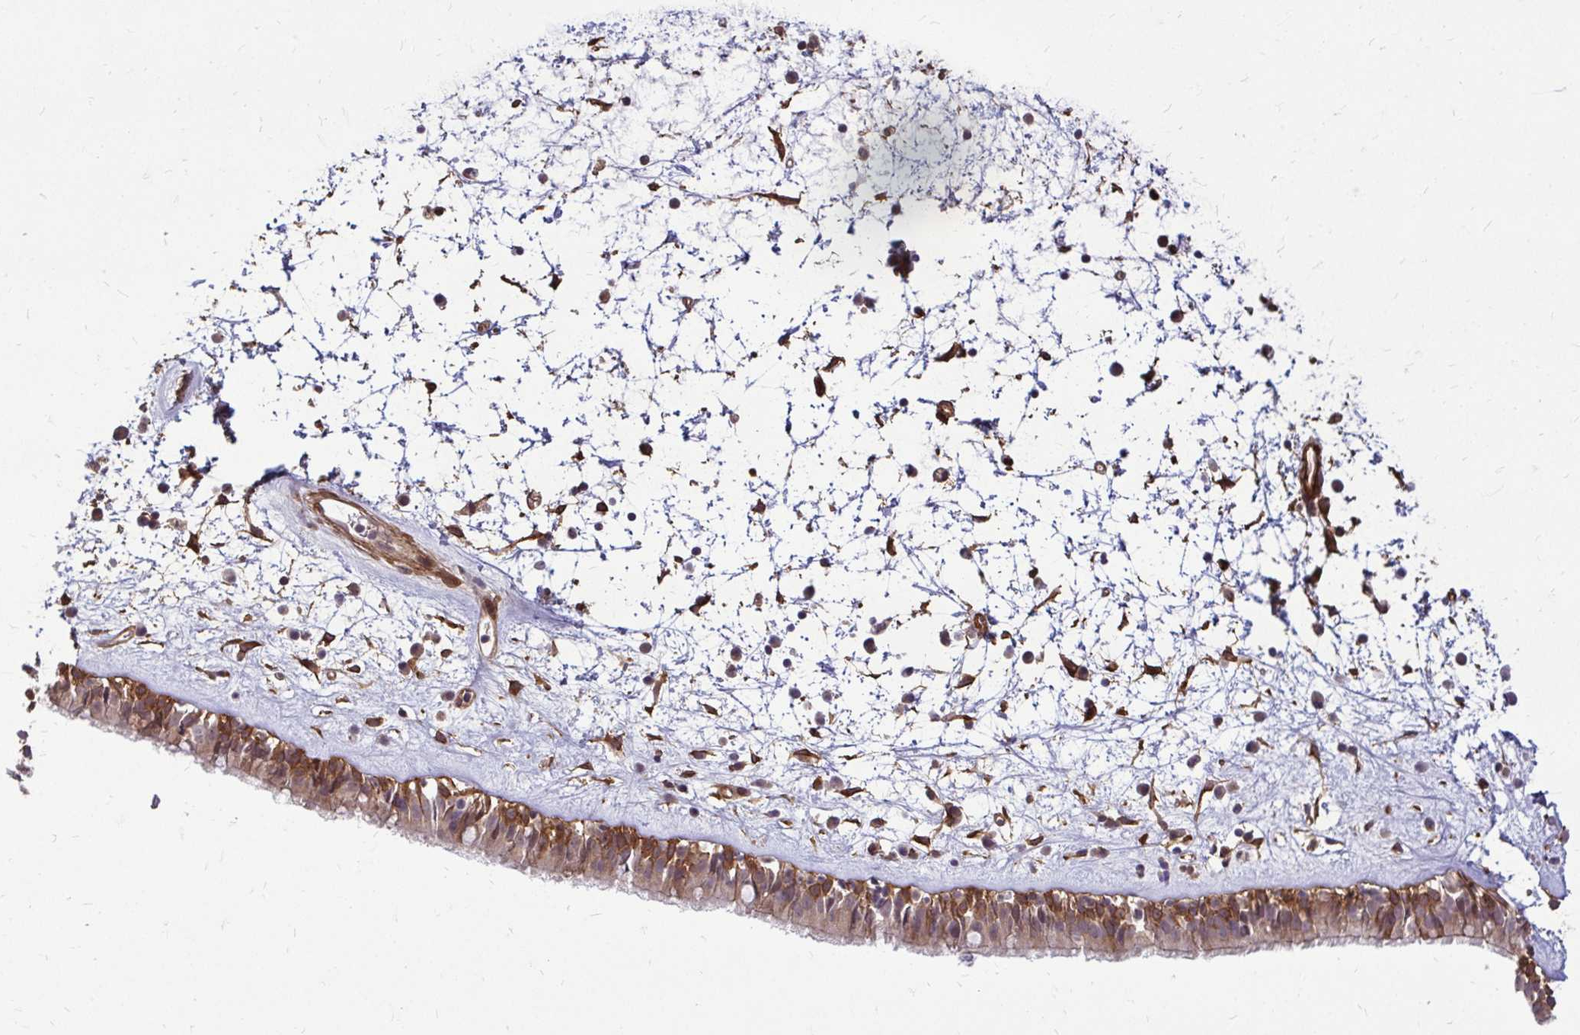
{"staining": {"intensity": "moderate", "quantity": ">75%", "location": "cytoplasmic/membranous"}, "tissue": "nasopharynx", "cell_type": "Respiratory epithelial cells", "image_type": "normal", "snomed": [{"axis": "morphology", "description": "Normal tissue, NOS"}, {"axis": "topography", "description": "Nasopharynx"}], "caption": "Immunohistochemistry (IHC) (DAB) staining of unremarkable human nasopharynx displays moderate cytoplasmic/membranous protein expression in about >75% of respiratory epithelial cells.", "gene": "TRIP6", "patient": {"sex": "male", "age": 24}}